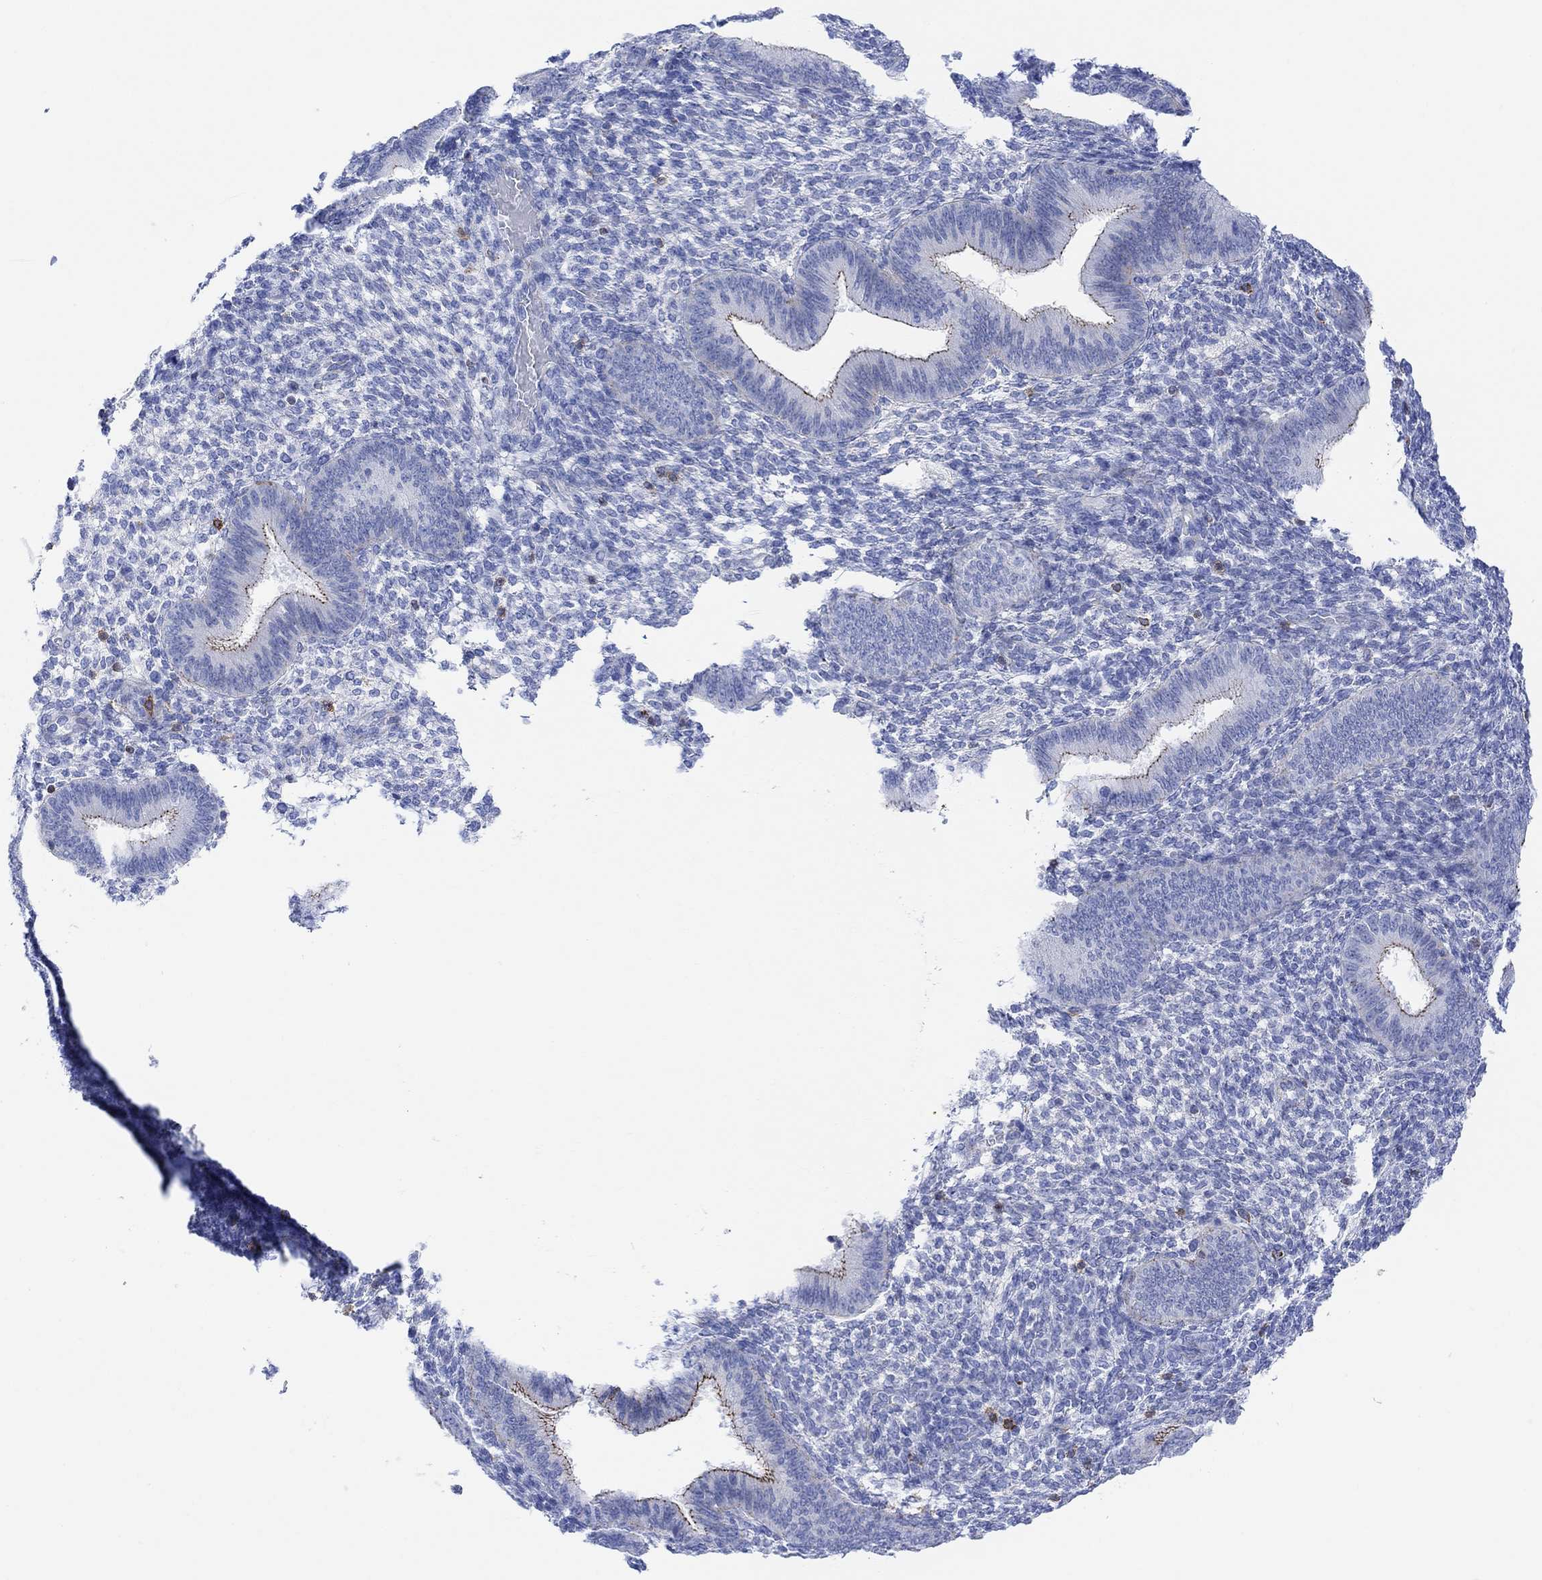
{"staining": {"intensity": "negative", "quantity": "none", "location": "none"}, "tissue": "endometrium", "cell_type": "Cells in endometrial stroma", "image_type": "normal", "snomed": [{"axis": "morphology", "description": "Normal tissue, NOS"}, {"axis": "topography", "description": "Endometrium"}], "caption": "Immunohistochemistry image of unremarkable endometrium: endometrium stained with DAB demonstrates no significant protein positivity in cells in endometrial stroma.", "gene": "GPR65", "patient": {"sex": "female", "age": 39}}